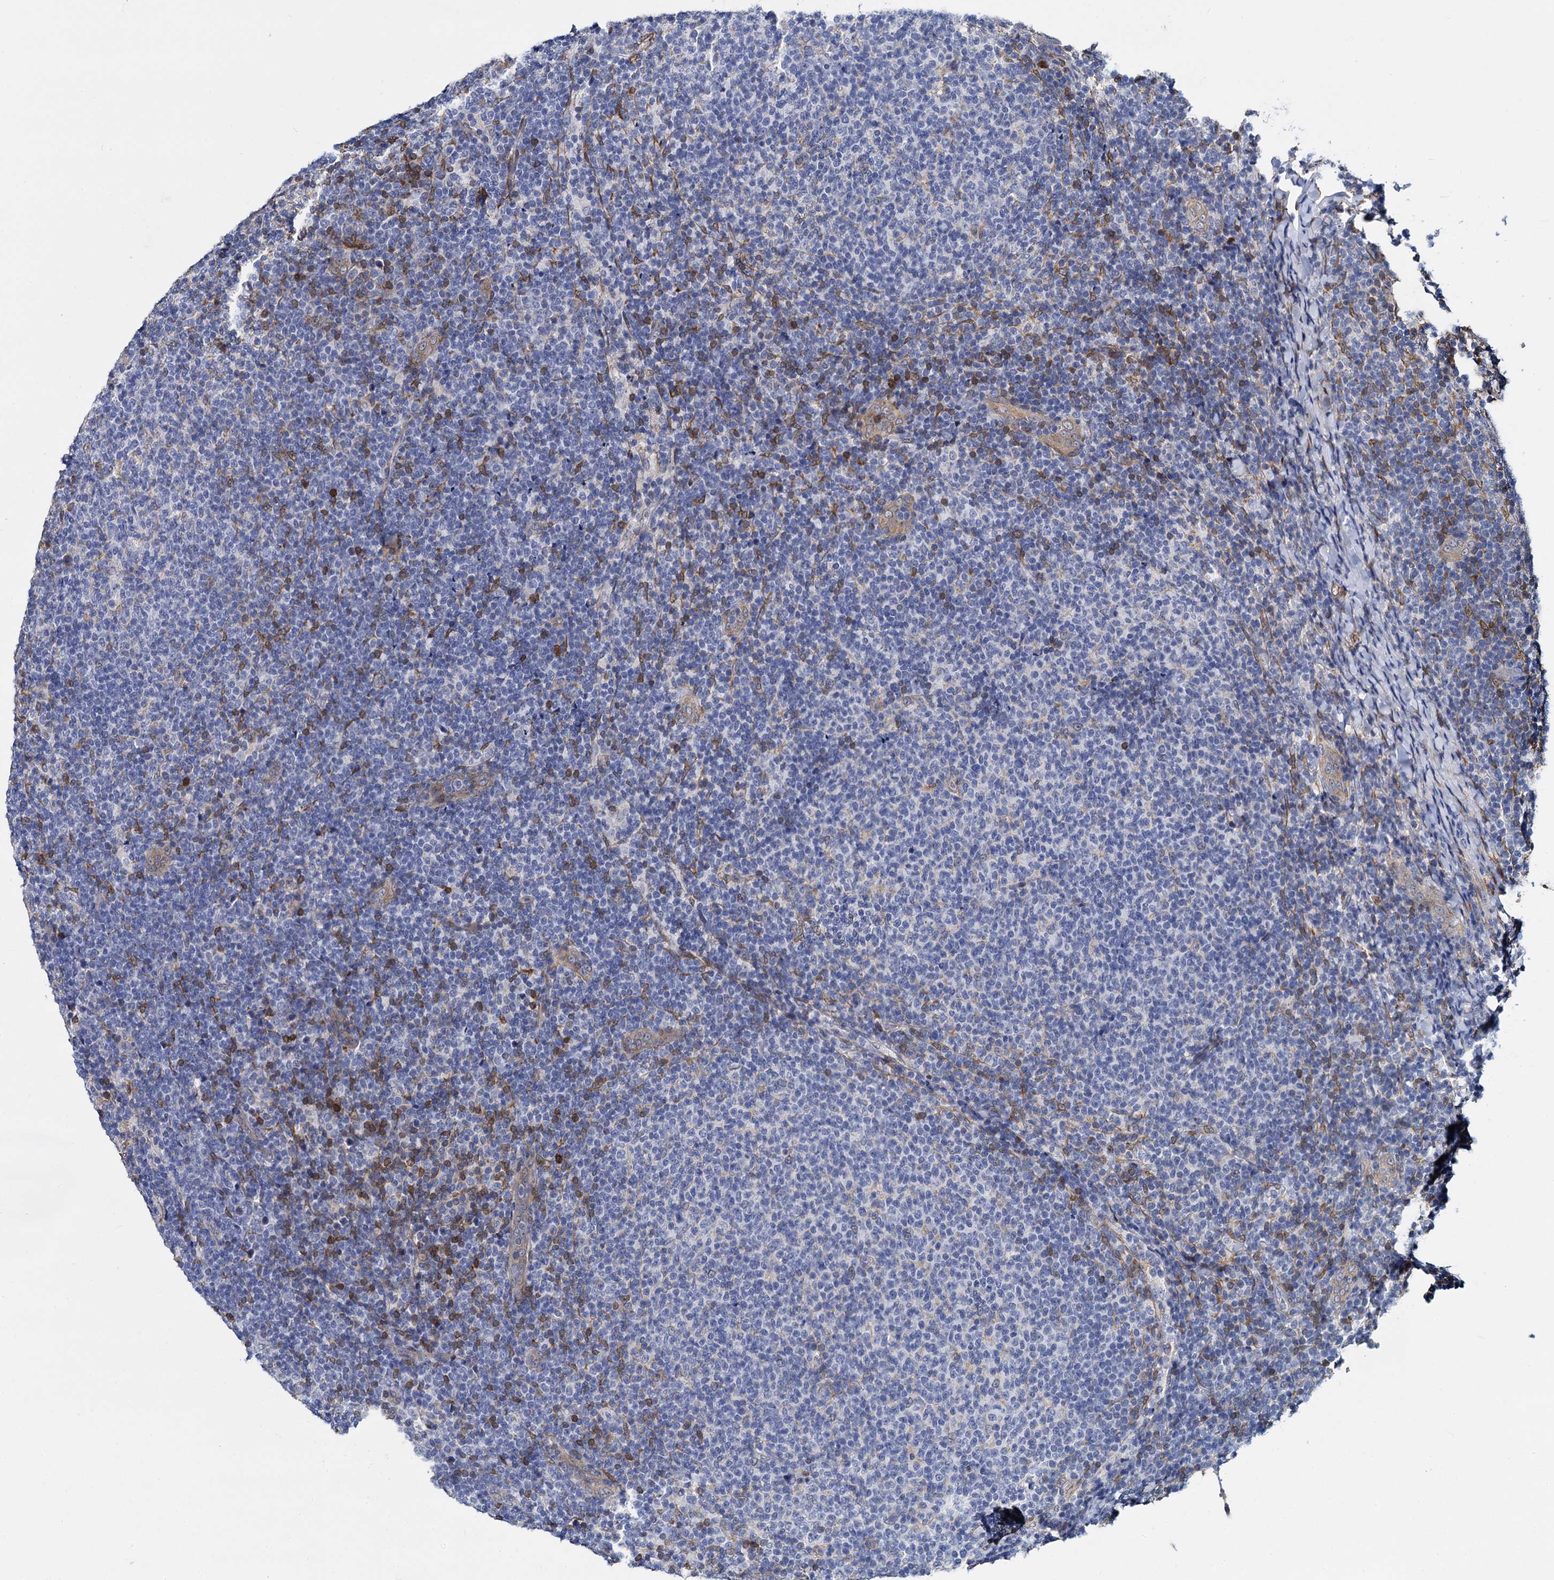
{"staining": {"intensity": "moderate", "quantity": "<25%", "location": "cytoplasmic/membranous"}, "tissue": "lymphoma", "cell_type": "Tumor cells", "image_type": "cancer", "snomed": [{"axis": "morphology", "description": "Malignant lymphoma, non-Hodgkin's type, Low grade"}, {"axis": "topography", "description": "Lymph node"}], "caption": "Moderate cytoplasmic/membranous positivity for a protein is present in approximately <25% of tumor cells of malignant lymphoma, non-Hodgkin's type (low-grade) using immunohistochemistry (IHC).", "gene": "GSTM3", "patient": {"sex": "male", "age": 66}}